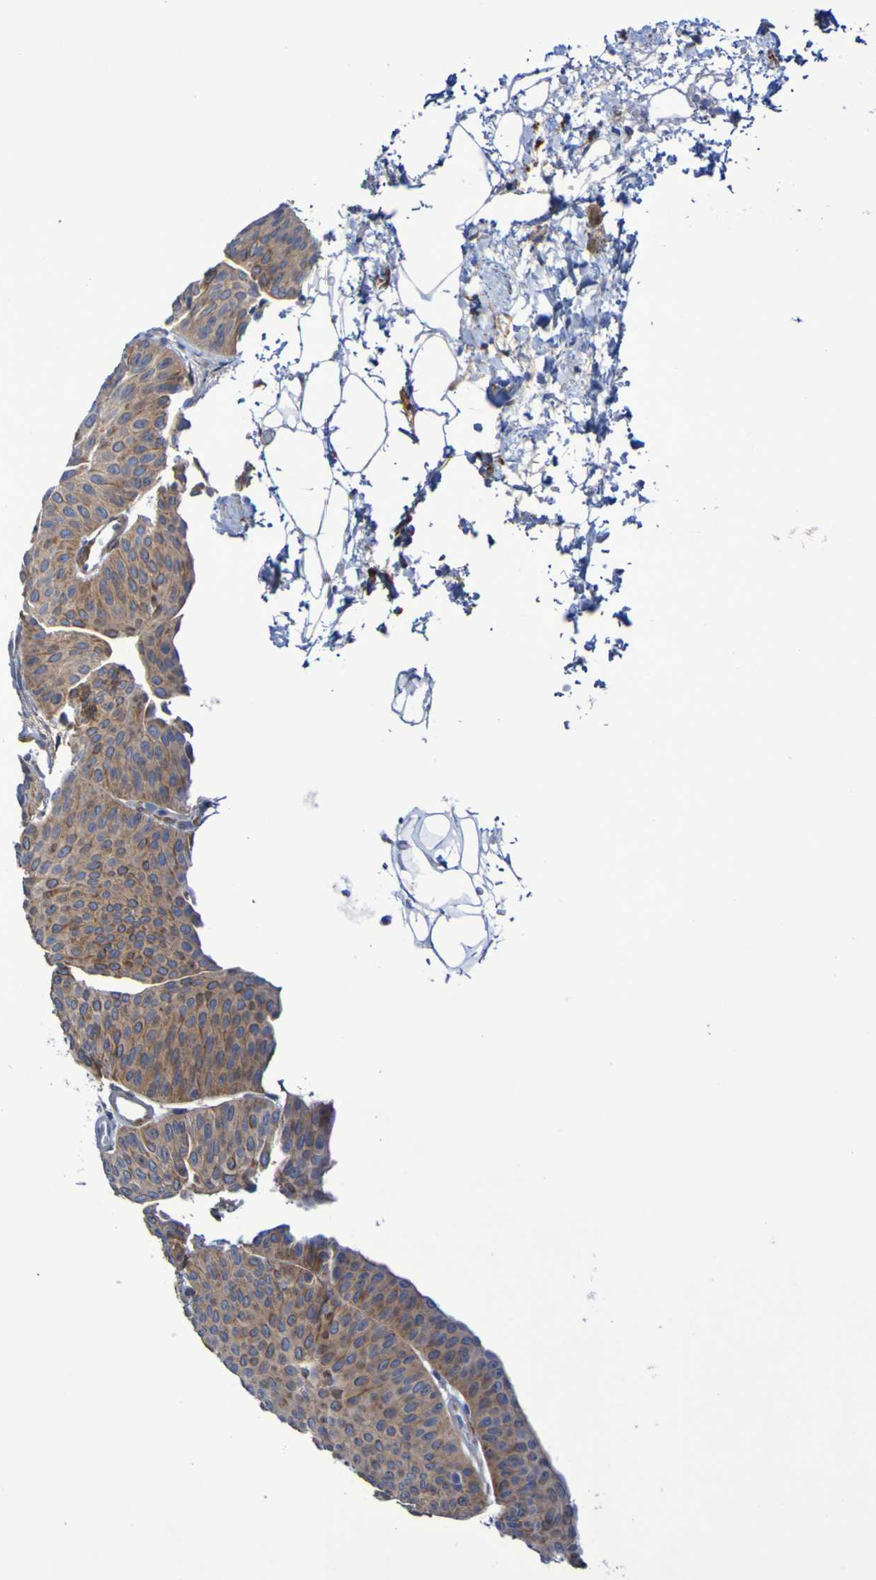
{"staining": {"intensity": "moderate", "quantity": ">75%", "location": "cytoplasmic/membranous"}, "tissue": "urothelial cancer", "cell_type": "Tumor cells", "image_type": "cancer", "snomed": [{"axis": "morphology", "description": "Urothelial carcinoma, Low grade"}, {"axis": "topography", "description": "Urinary bladder"}], "caption": "Protein staining exhibits moderate cytoplasmic/membranous positivity in about >75% of tumor cells in urothelial cancer.", "gene": "LPP", "patient": {"sex": "female", "age": 60}}